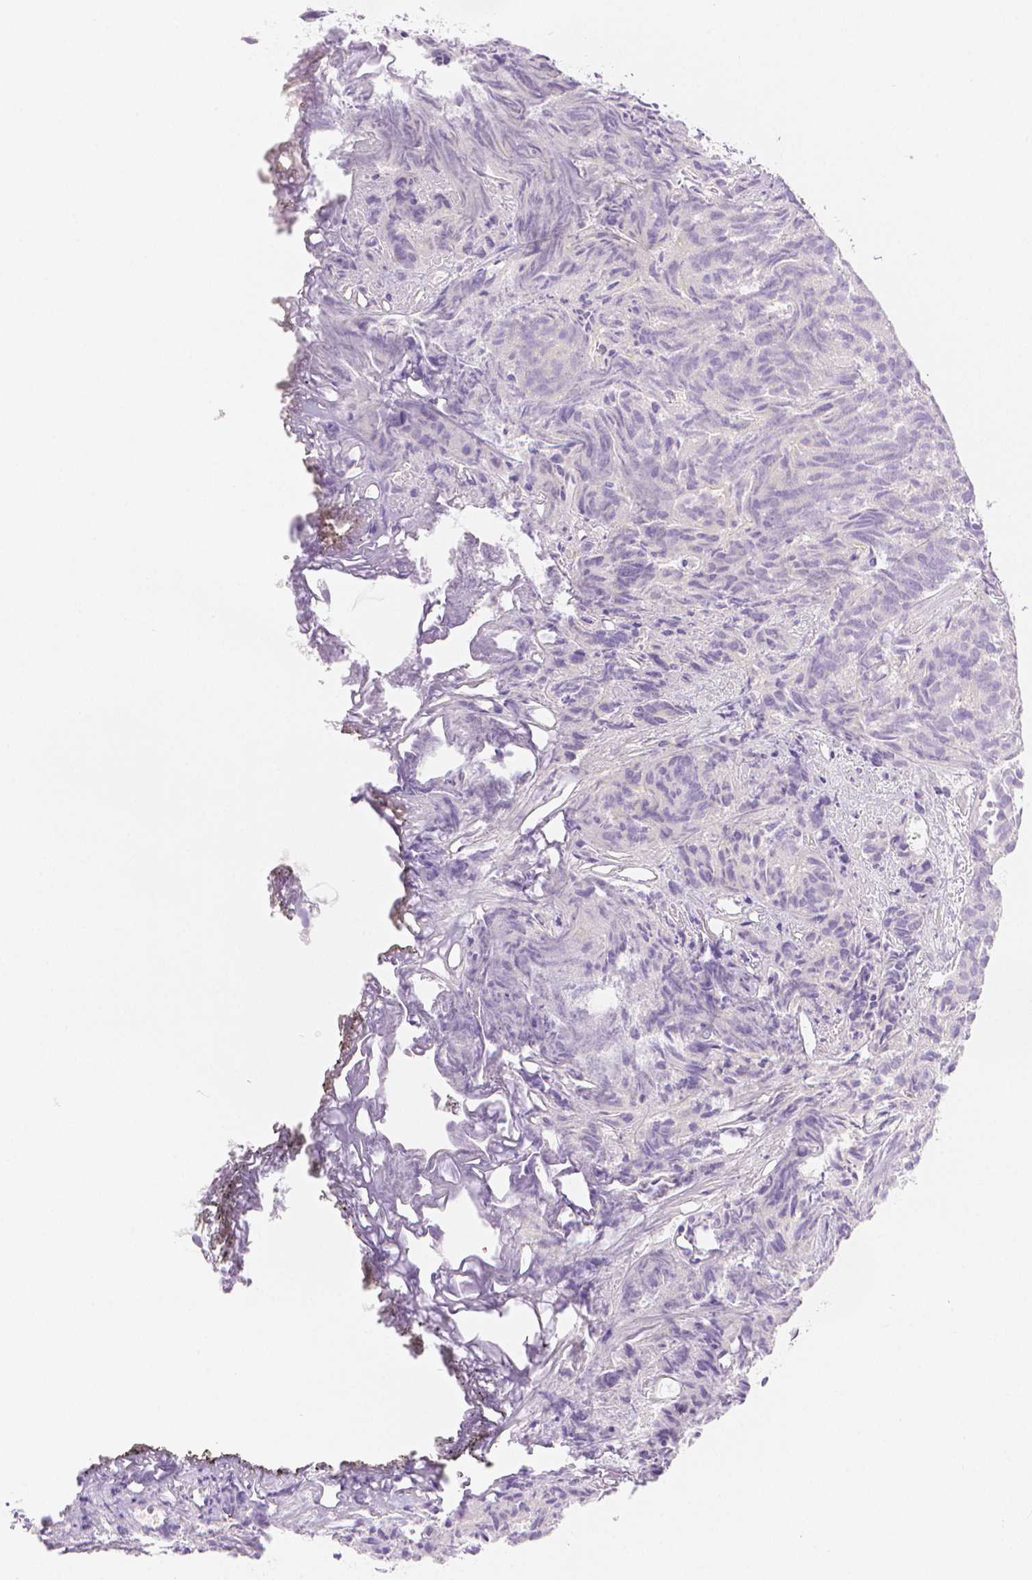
{"staining": {"intensity": "negative", "quantity": "none", "location": "none"}, "tissue": "prostate cancer", "cell_type": "Tumor cells", "image_type": "cancer", "snomed": [{"axis": "morphology", "description": "Adenocarcinoma, High grade"}, {"axis": "topography", "description": "Prostate"}], "caption": "Histopathology image shows no protein staining in tumor cells of prostate cancer (adenocarcinoma (high-grade)) tissue.", "gene": "SLC27A5", "patient": {"sex": "male", "age": 58}}